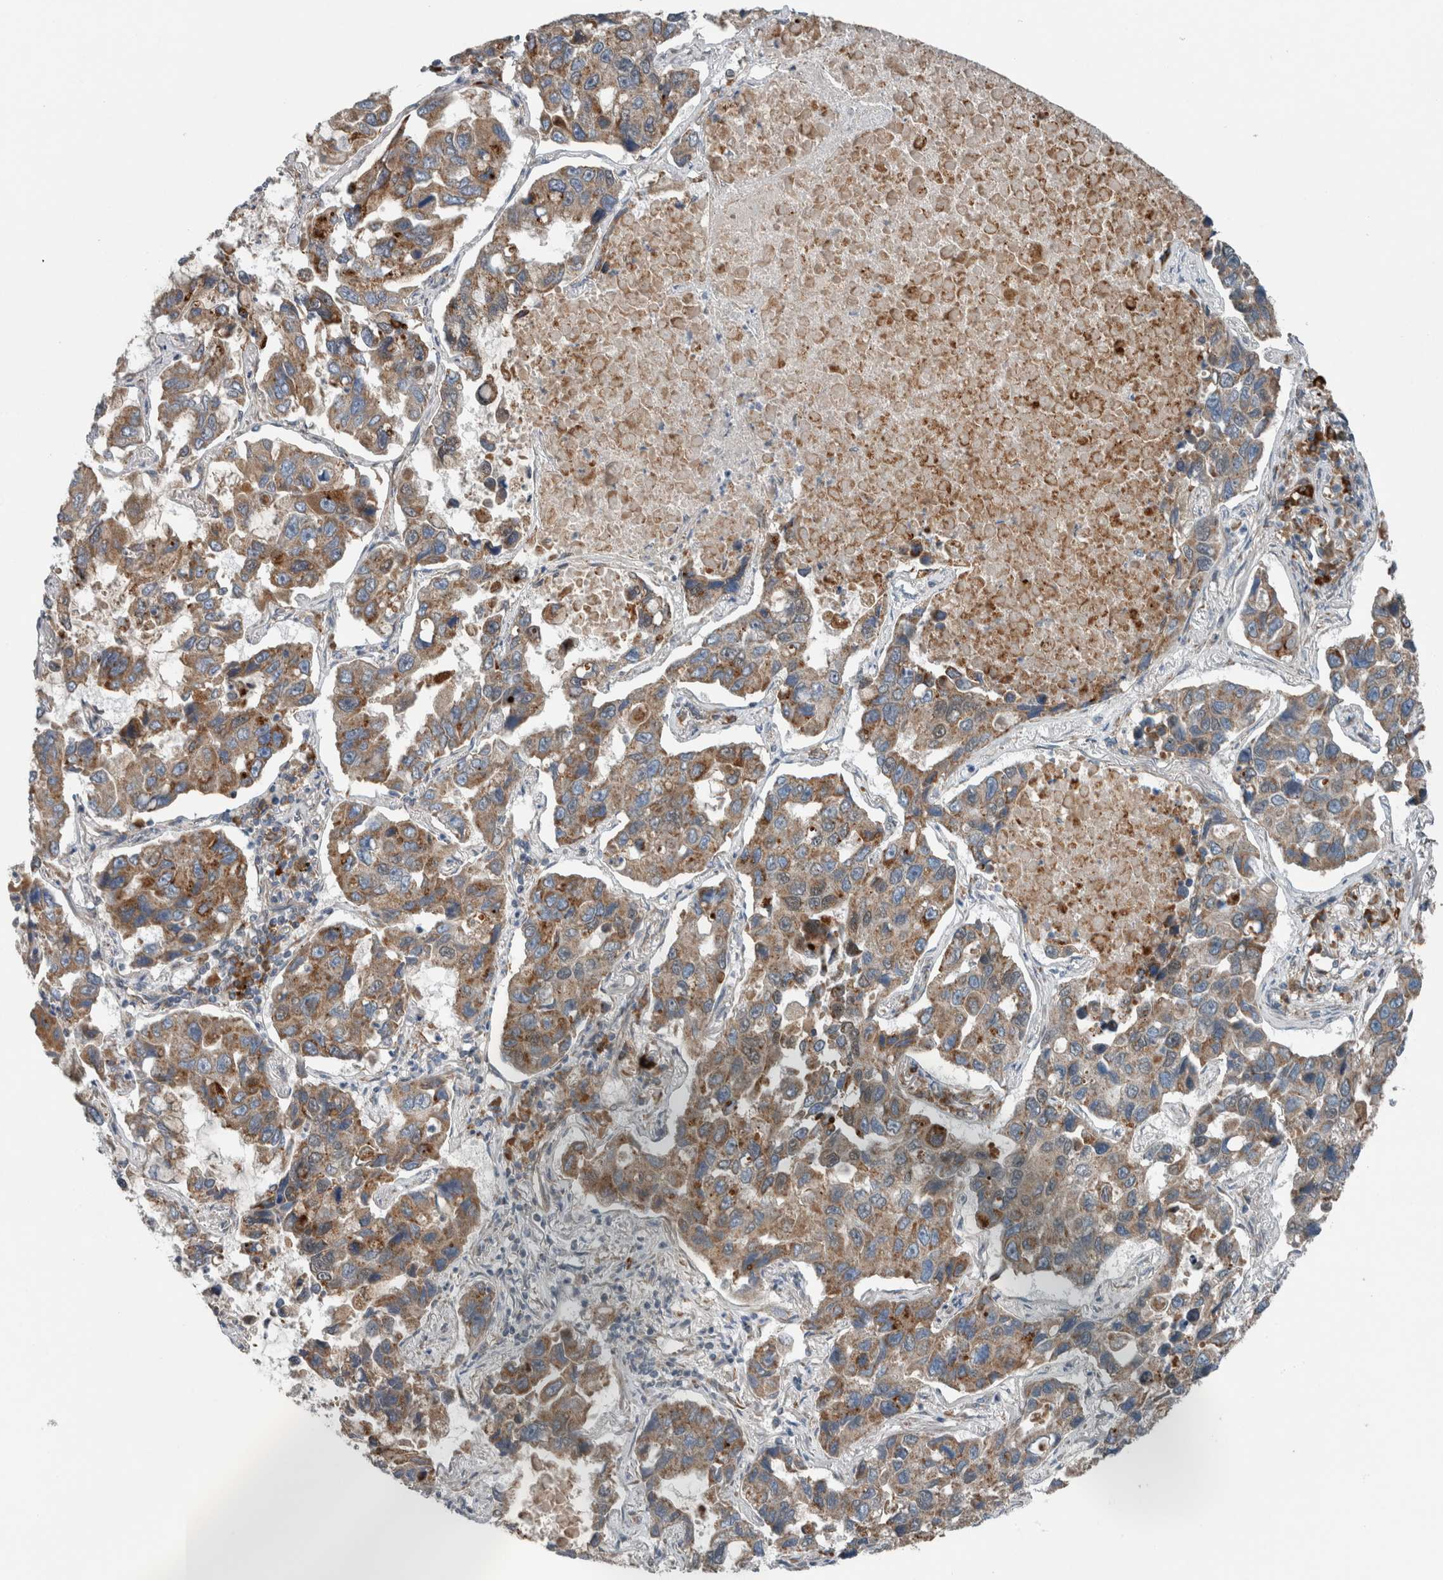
{"staining": {"intensity": "moderate", "quantity": ">75%", "location": "cytoplasmic/membranous"}, "tissue": "lung cancer", "cell_type": "Tumor cells", "image_type": "cancer", "snomed": [{"axis": "morphology", "description": "Adenocarcinoma, NOS"}, {"axis": "topography", "description": "Lung"}], "caption": "An image showing moderate cytoplasmic/membranous staining in approximately >75% of tumor cells in adenocarcinoma (lung), as visualized by brown immunohistochemical staining.", "gene": "GBA2", "patient": {"sex": "male", "age": 64}}